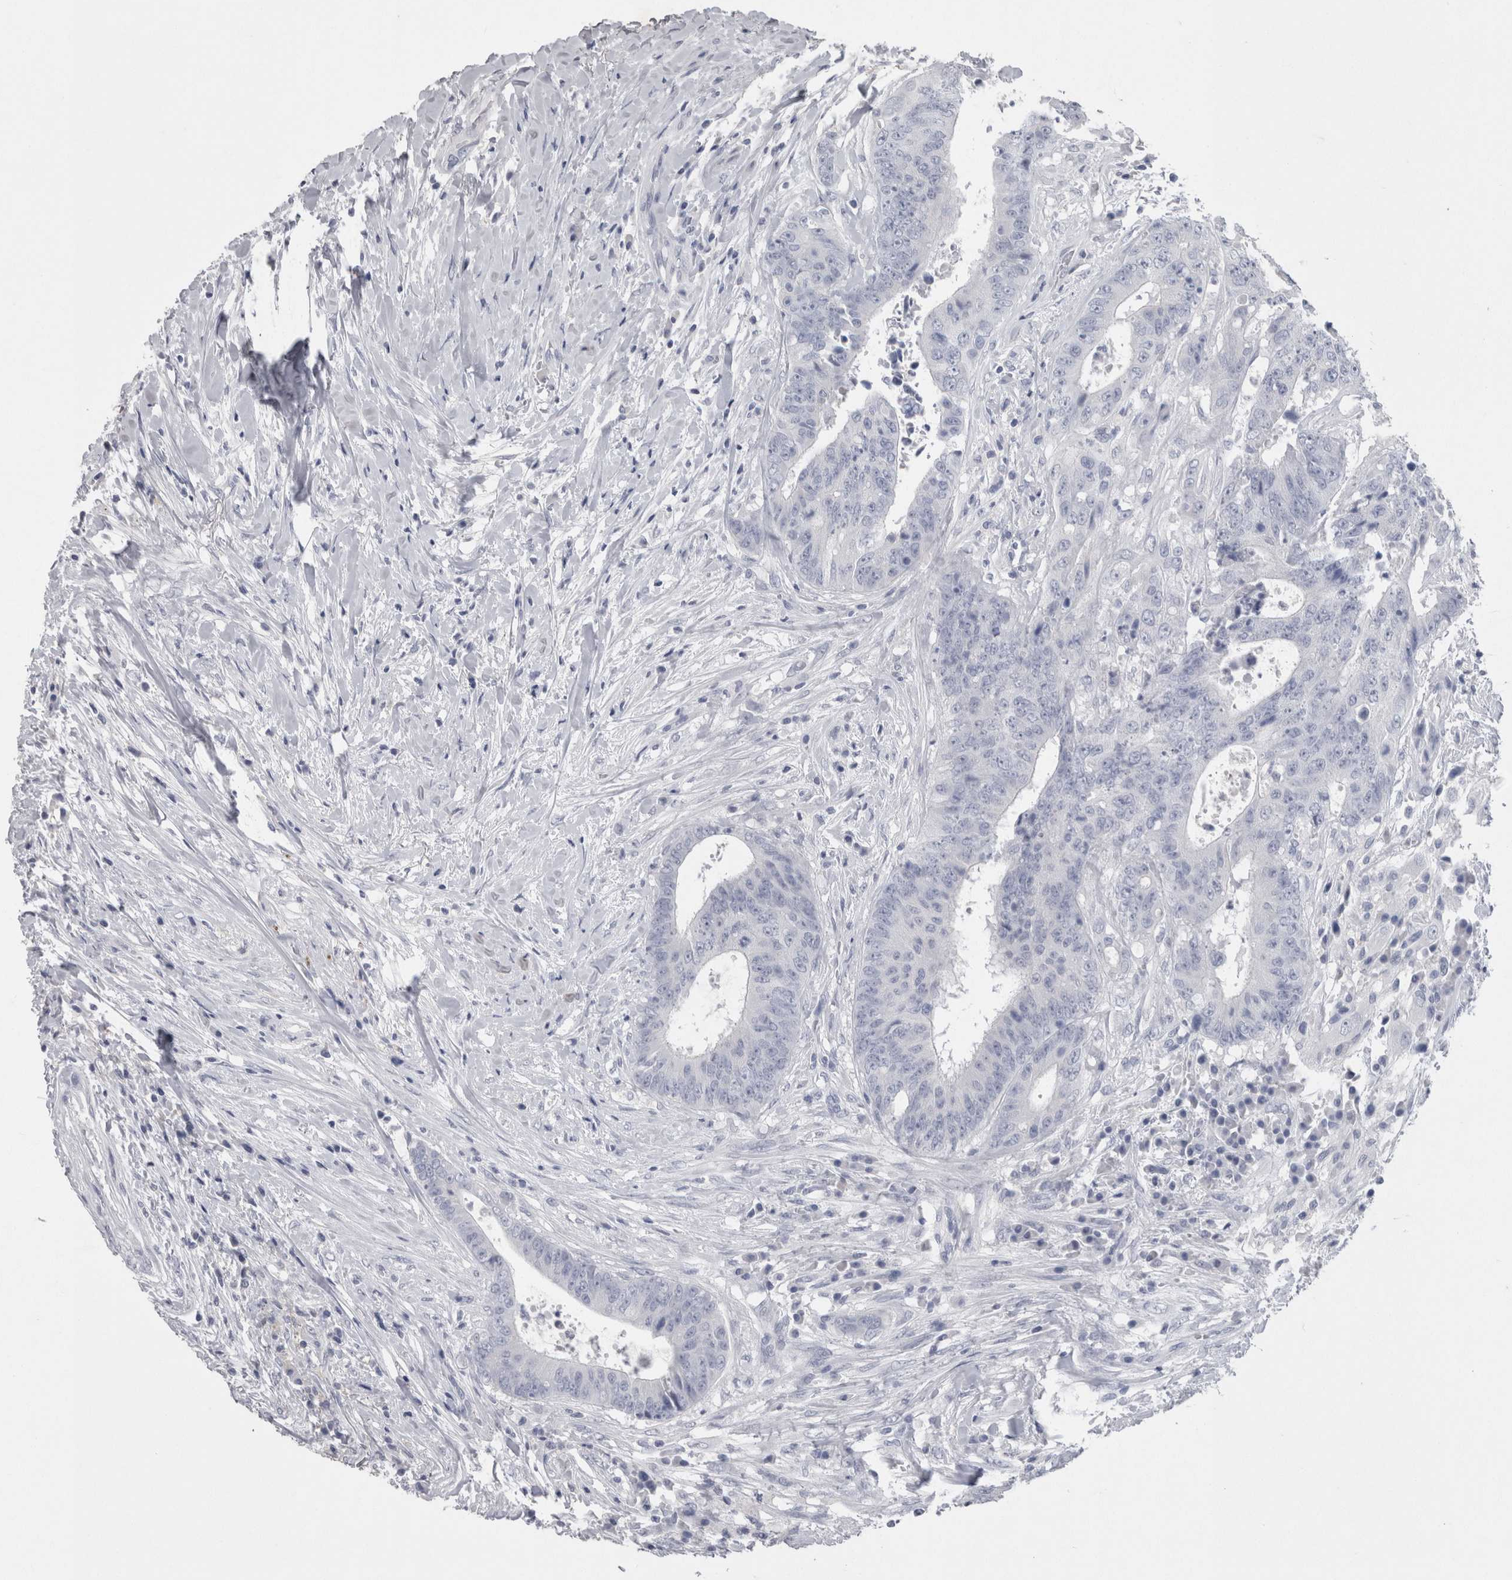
{"staining": {"intensity": "negative", "quantity": "none", "location": "none"}, "tissue": "colorectal cancer", "cell_type": "Tumor cells", "image_type": "cancer", "snomed": [{"axis": "morphology", "description": "Adenocarcinoma, NOS"}, {"axis": "topography", "description": "Rectum"}], "caption": "Human colorectal cancer (adenocarcinoma) stained for a protein using IHC demonstrates no expression in tumor cells.", "gene": "CA8", "patient": {"sex": "male", "age": 72}}